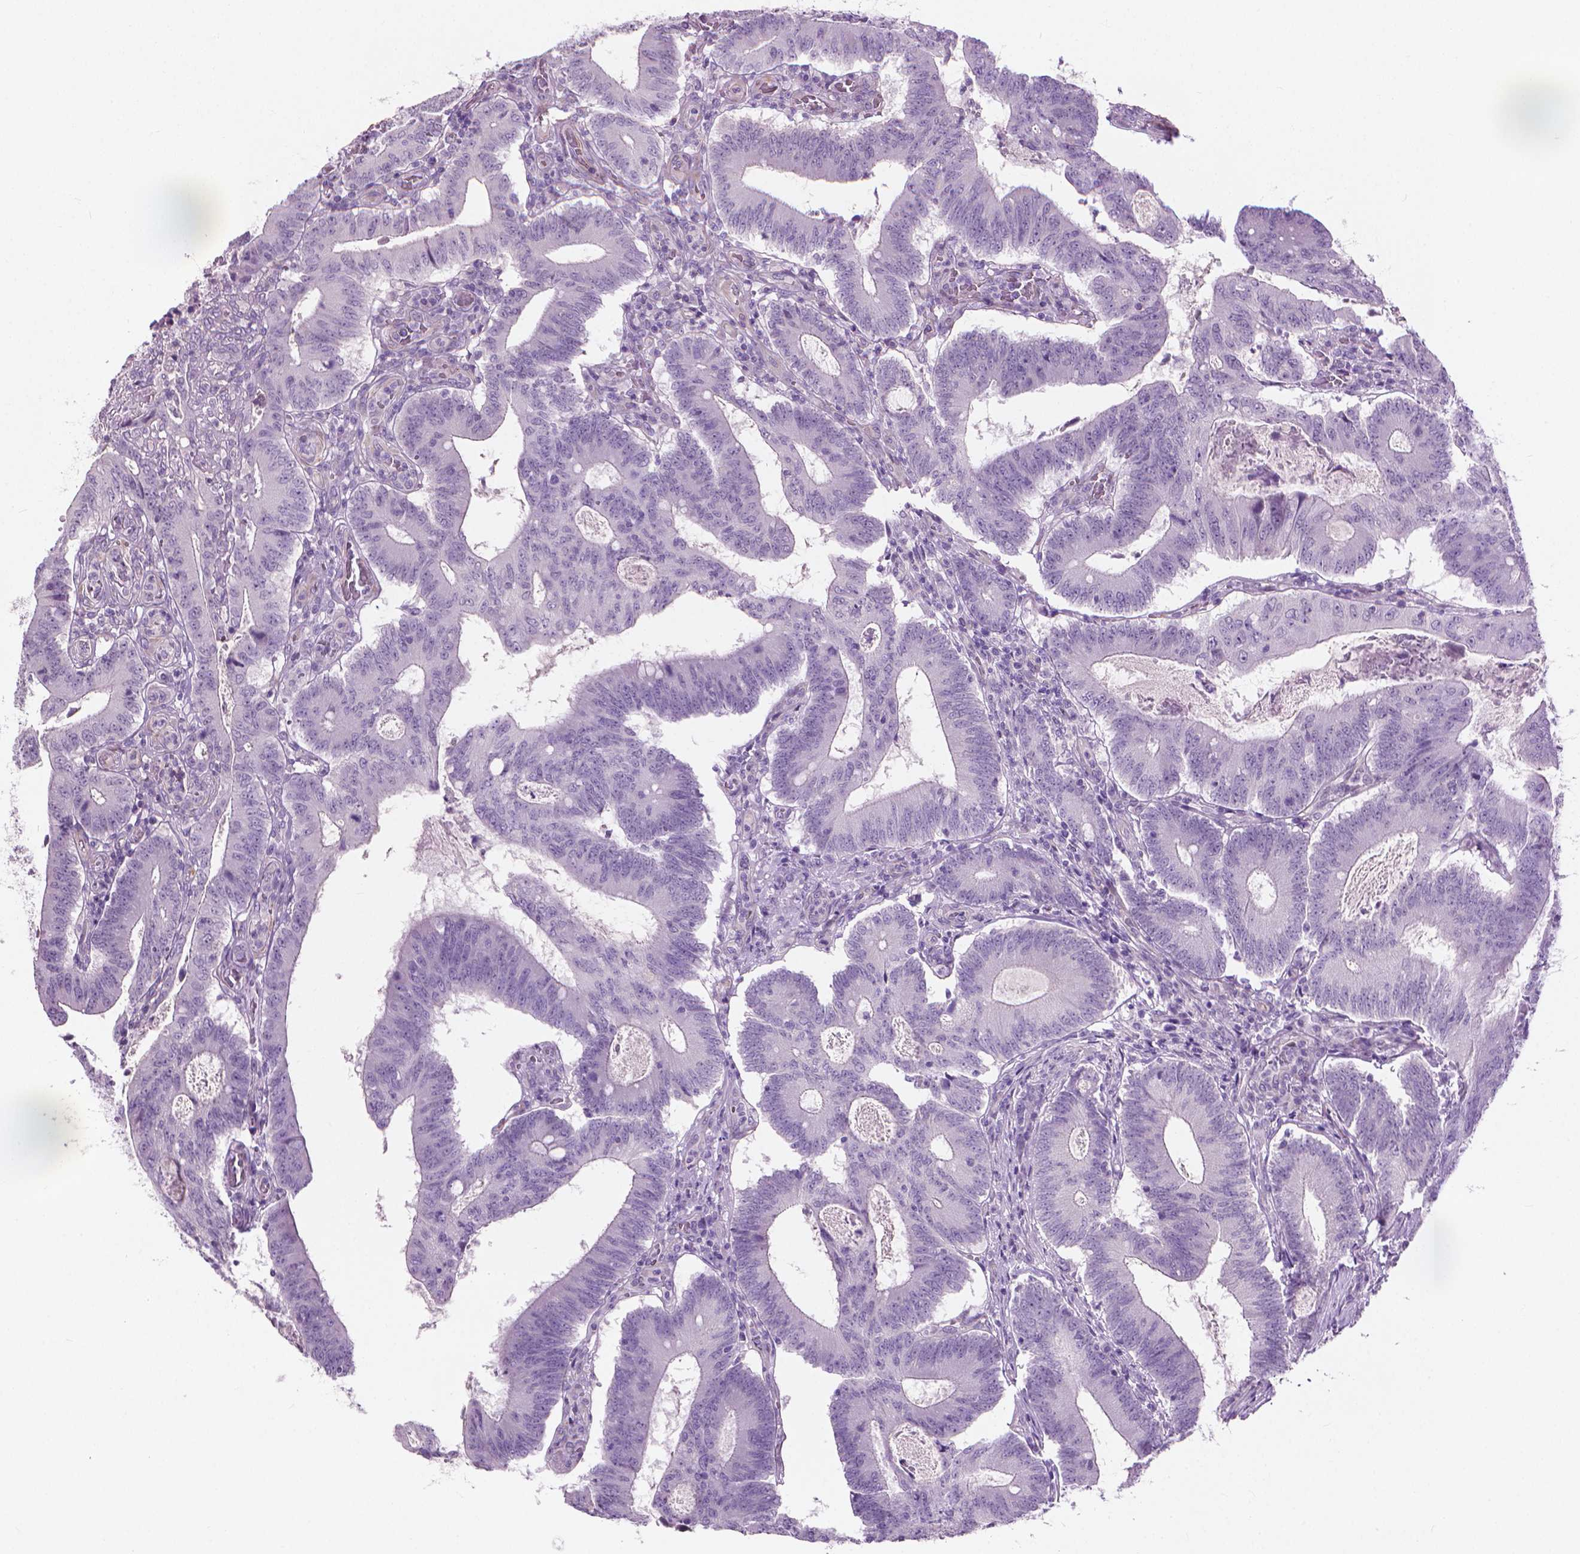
{"staining": {"intensity": "negative", "quantity": "none", "location": "none"}, "tissue": "colorectal cancer", "cell_type": "Tumor cells", "image_type": "cancer", "snomed": [{"axis": "morphology", "description": "Adenocarcinoma, NOS"}, {"axis": "topography", "description": "Colon"}], "caption": "Protein analysis of colorectal cancer exhibits no significant positivity in tumor cells.", "gene": "KRT73", "patient": {"sex": "female", "age": 70}}